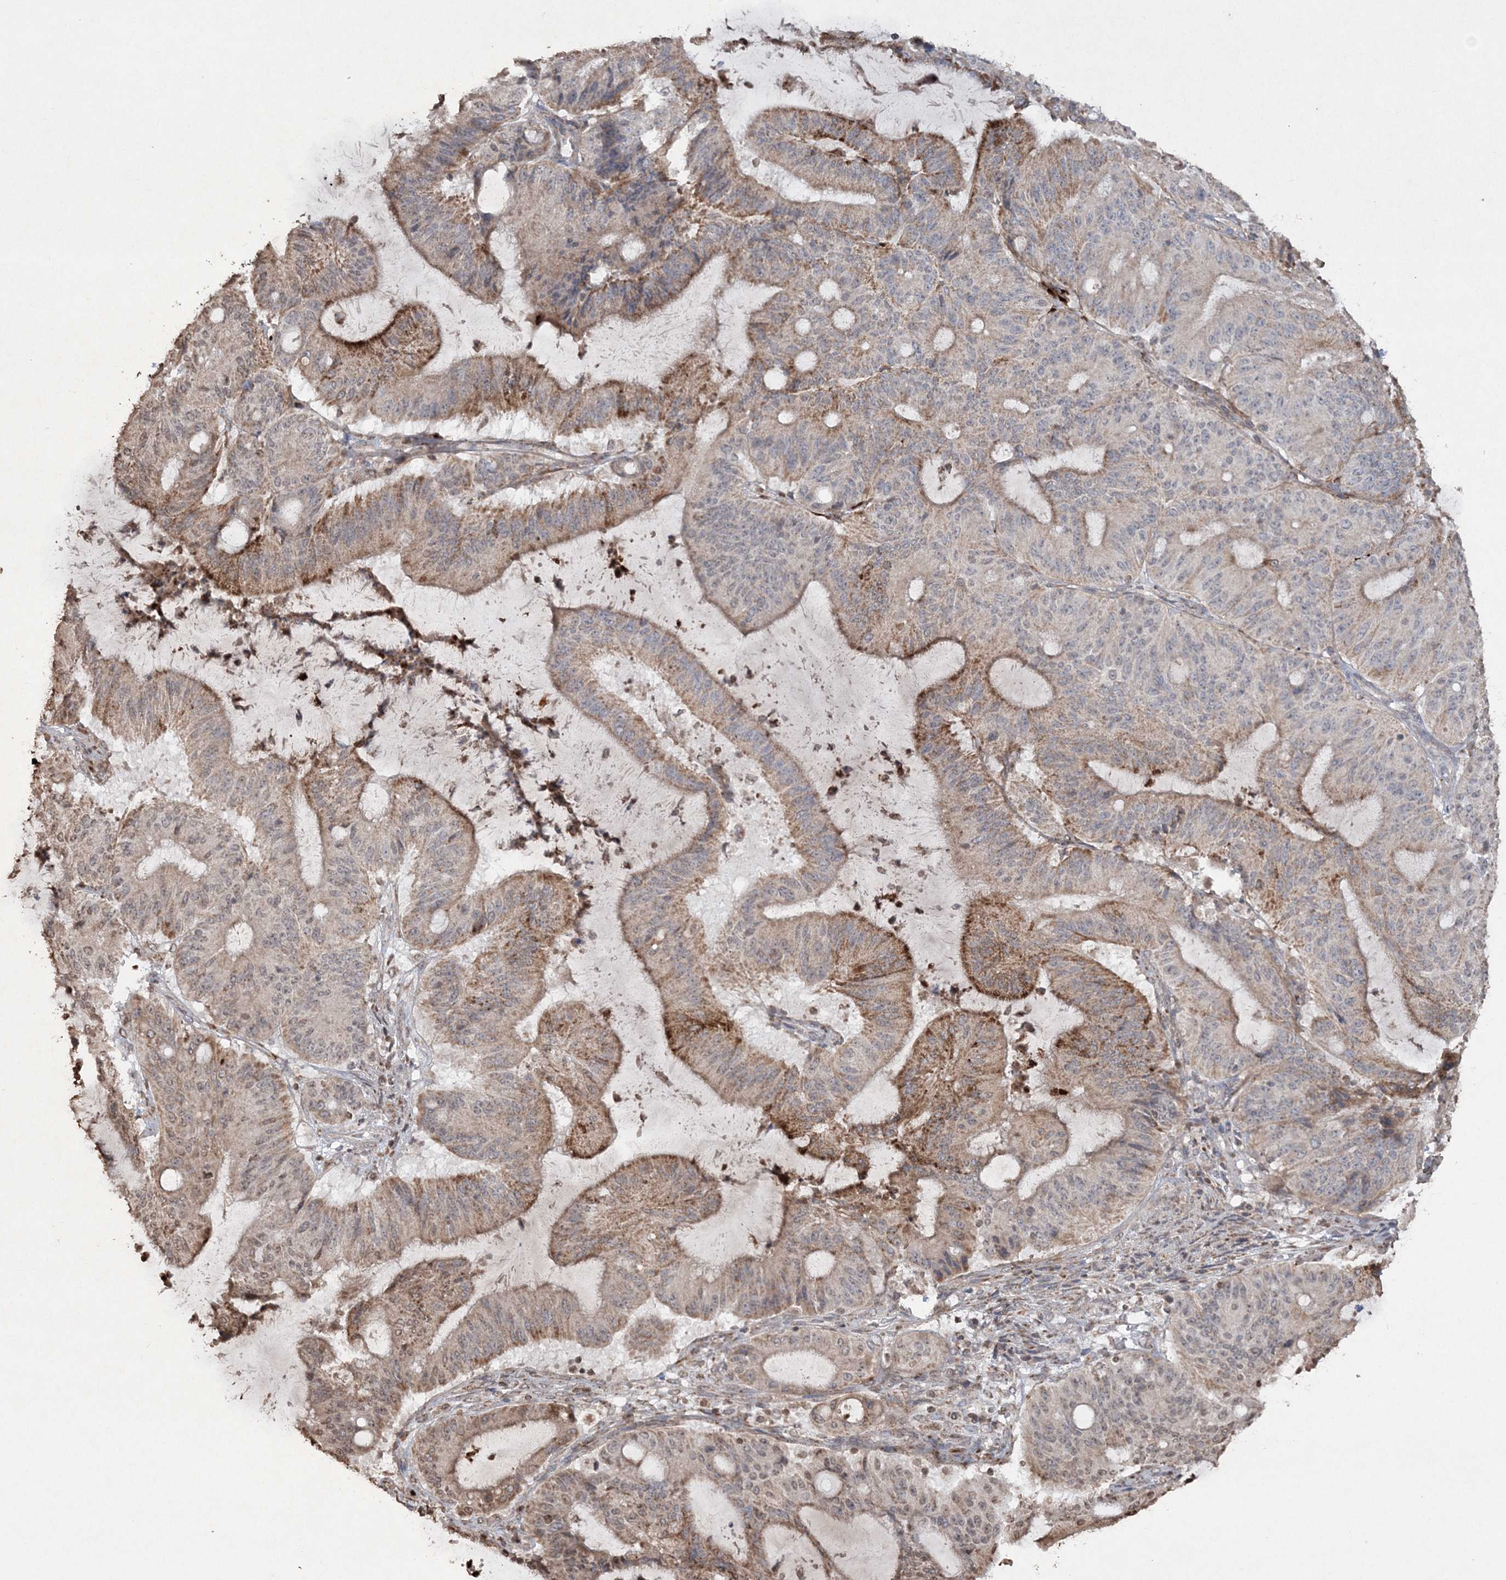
{"staining": {"intensity": "moderate", "quantity": "25%-75%", "location": "cytoplasmic/membranous"}, "tissue": "liver cancer", "cell_type": "Tumor cells", "image_type": "cancer", "snomed": [{"axis": "morphology", "description": "Normal tissue, NOS"}, {"axis": "morphology", "description": "Cholangiocarcinoma"}, {"axis": "topography", "description": "Liver"}, {"axis": "topography", "description": "Peripheral nerve tissue"}], "caption": "A histopathology image showing moderate cytoplasmic/membranous staining in about 25%-75% of tumor cells in liver cancer (cholangiocarcinoma), as visualized by brown immunohistochemical staining.", "gene": "TTC7A", "patient": {"sex": "female", "age": 73}}